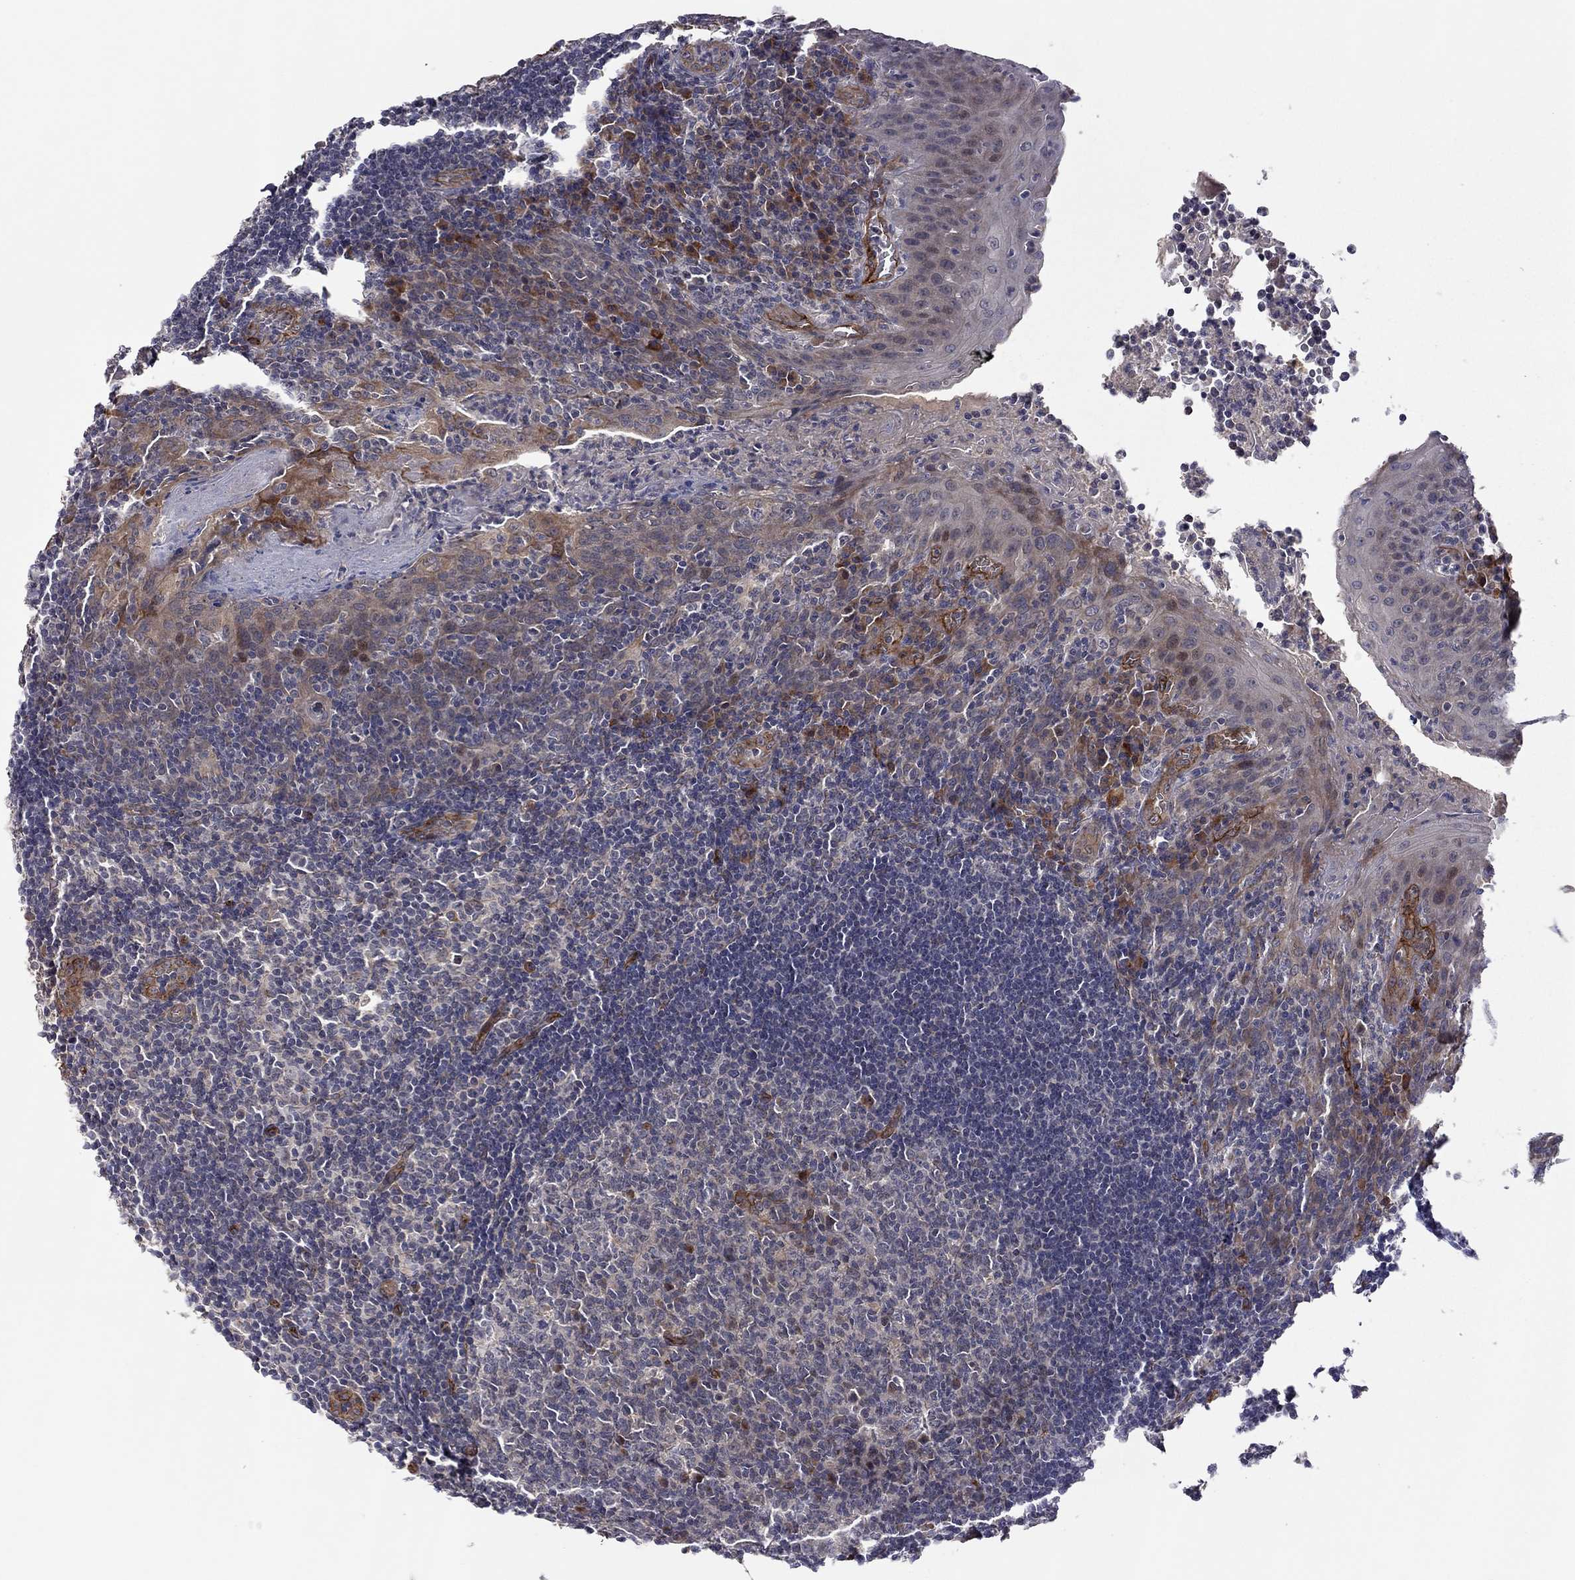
{"staining": {"intensity": "moderate", "quantity": "<25%", "location": "cytoplasmic/membranous"}, "tissue": "tonsil", "cell_type": "Germinal center cells", "image_type": "normal", "snomed": [{"axis": "morphology", "description": "Normal tissue, NOS"}, {"axis": "topography", "description": "Tonsil"}], "caption": "Germinal center cells reveal low levels of moderate cytoplasmic/membranous positivity in approximately <25% of cells in normal tonsil.", "gene": "EXOC3L2", "patient": {"sex": "male", "age": 17}}